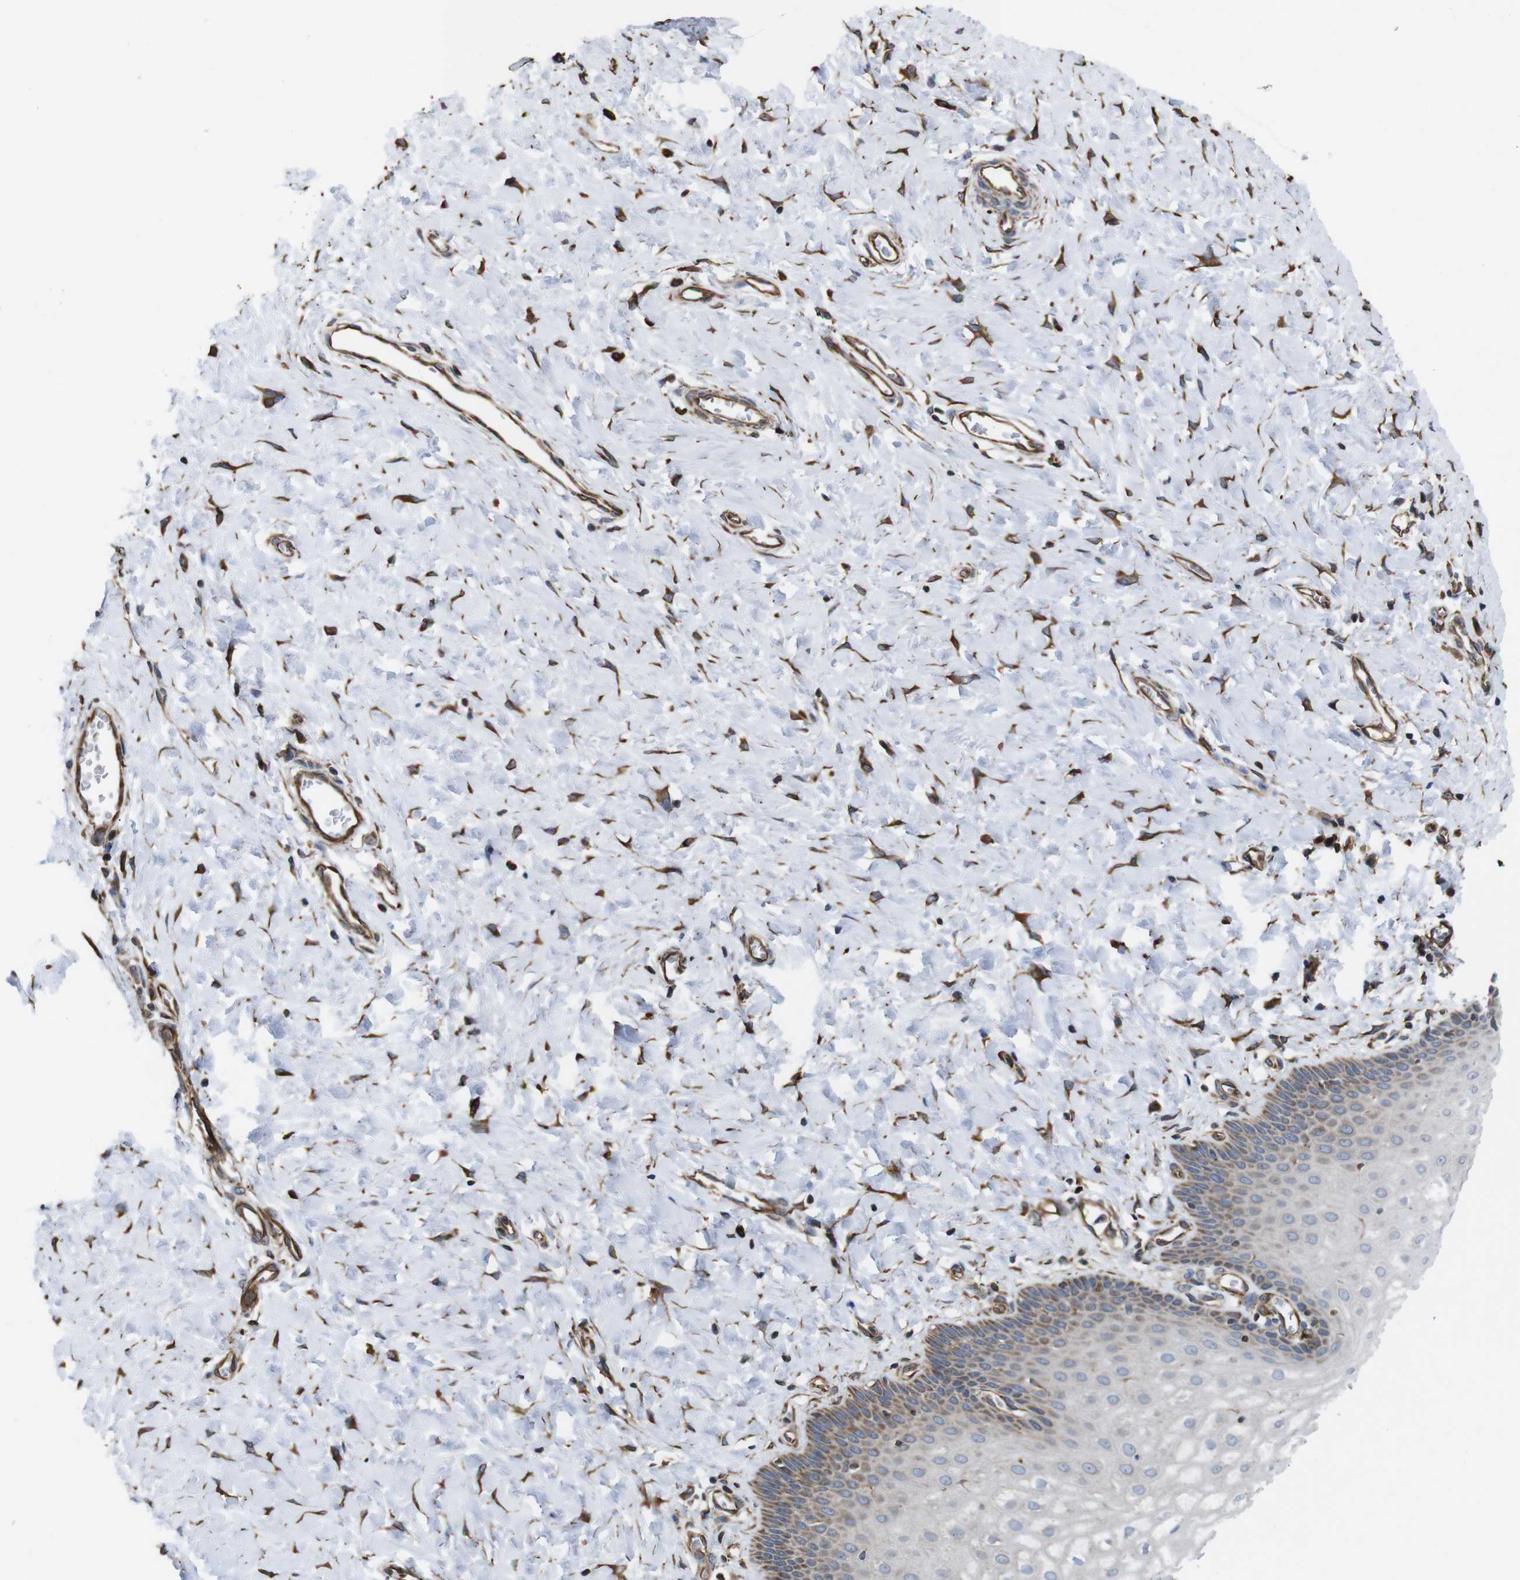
{"staining": {"intensity": "moderate", "quantity": "25%-75%", "location": "cytoplasmic/membranous"}, "tissue": "cervix", "cell_type": "Glandular cells", "image_type": "normal", "snomed": [{"axis": "morphology", "description": "Normal tissue, NOS"}, {"axis": "topography", "description": "Cervix"}], "caption": "Brown immunohistochemical staining in benign human cervix exhibits moderate cytoplasmic/membranous positivity in approximately 25%-75% of glandular cells.", "gene": "POMK", "patient": {"sex": "female", "age": 55}}